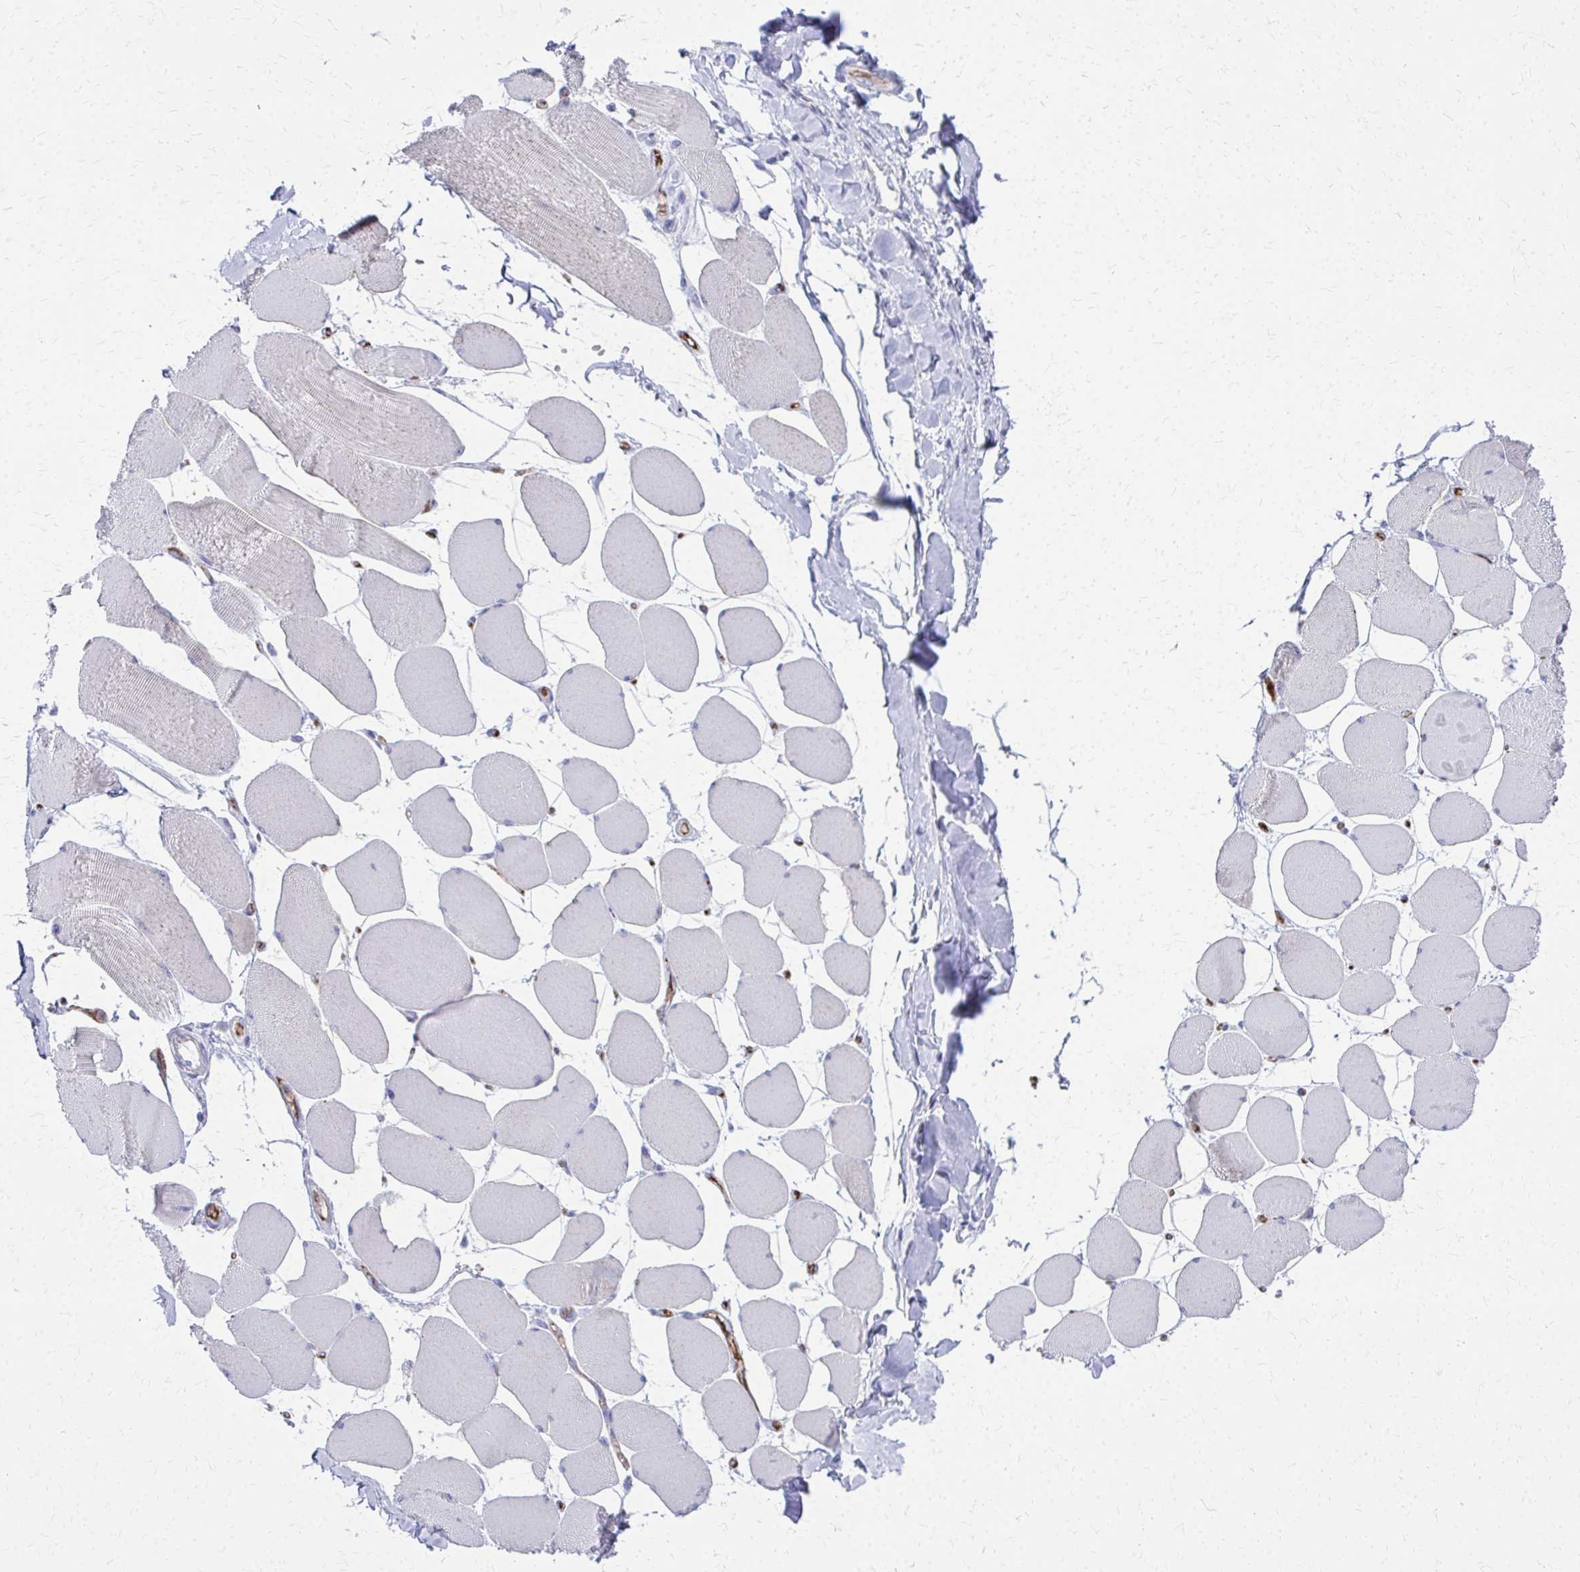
{"staining": {"intensity": "negative", "quantity": "none", "location": "none"}, "tissue": "skeletal muscle", "cell_type": "Myocytes", "image_type": "normal", "snomed": [{"axis": "morphology", "description": "Normal tissue, NOS"}, {"axis": "topography", "description": "Skeletal muscle"}], "caption": "High power microscopy histopathology image of an immunohistochemistry (IHC) image of normal skeletal muscle, revealing no significant staining in myocytes. (IHC, brightfield microscopy, high magnification).", "gene": "TPSG1", "patient": {"sex": "female", "age": 75}}